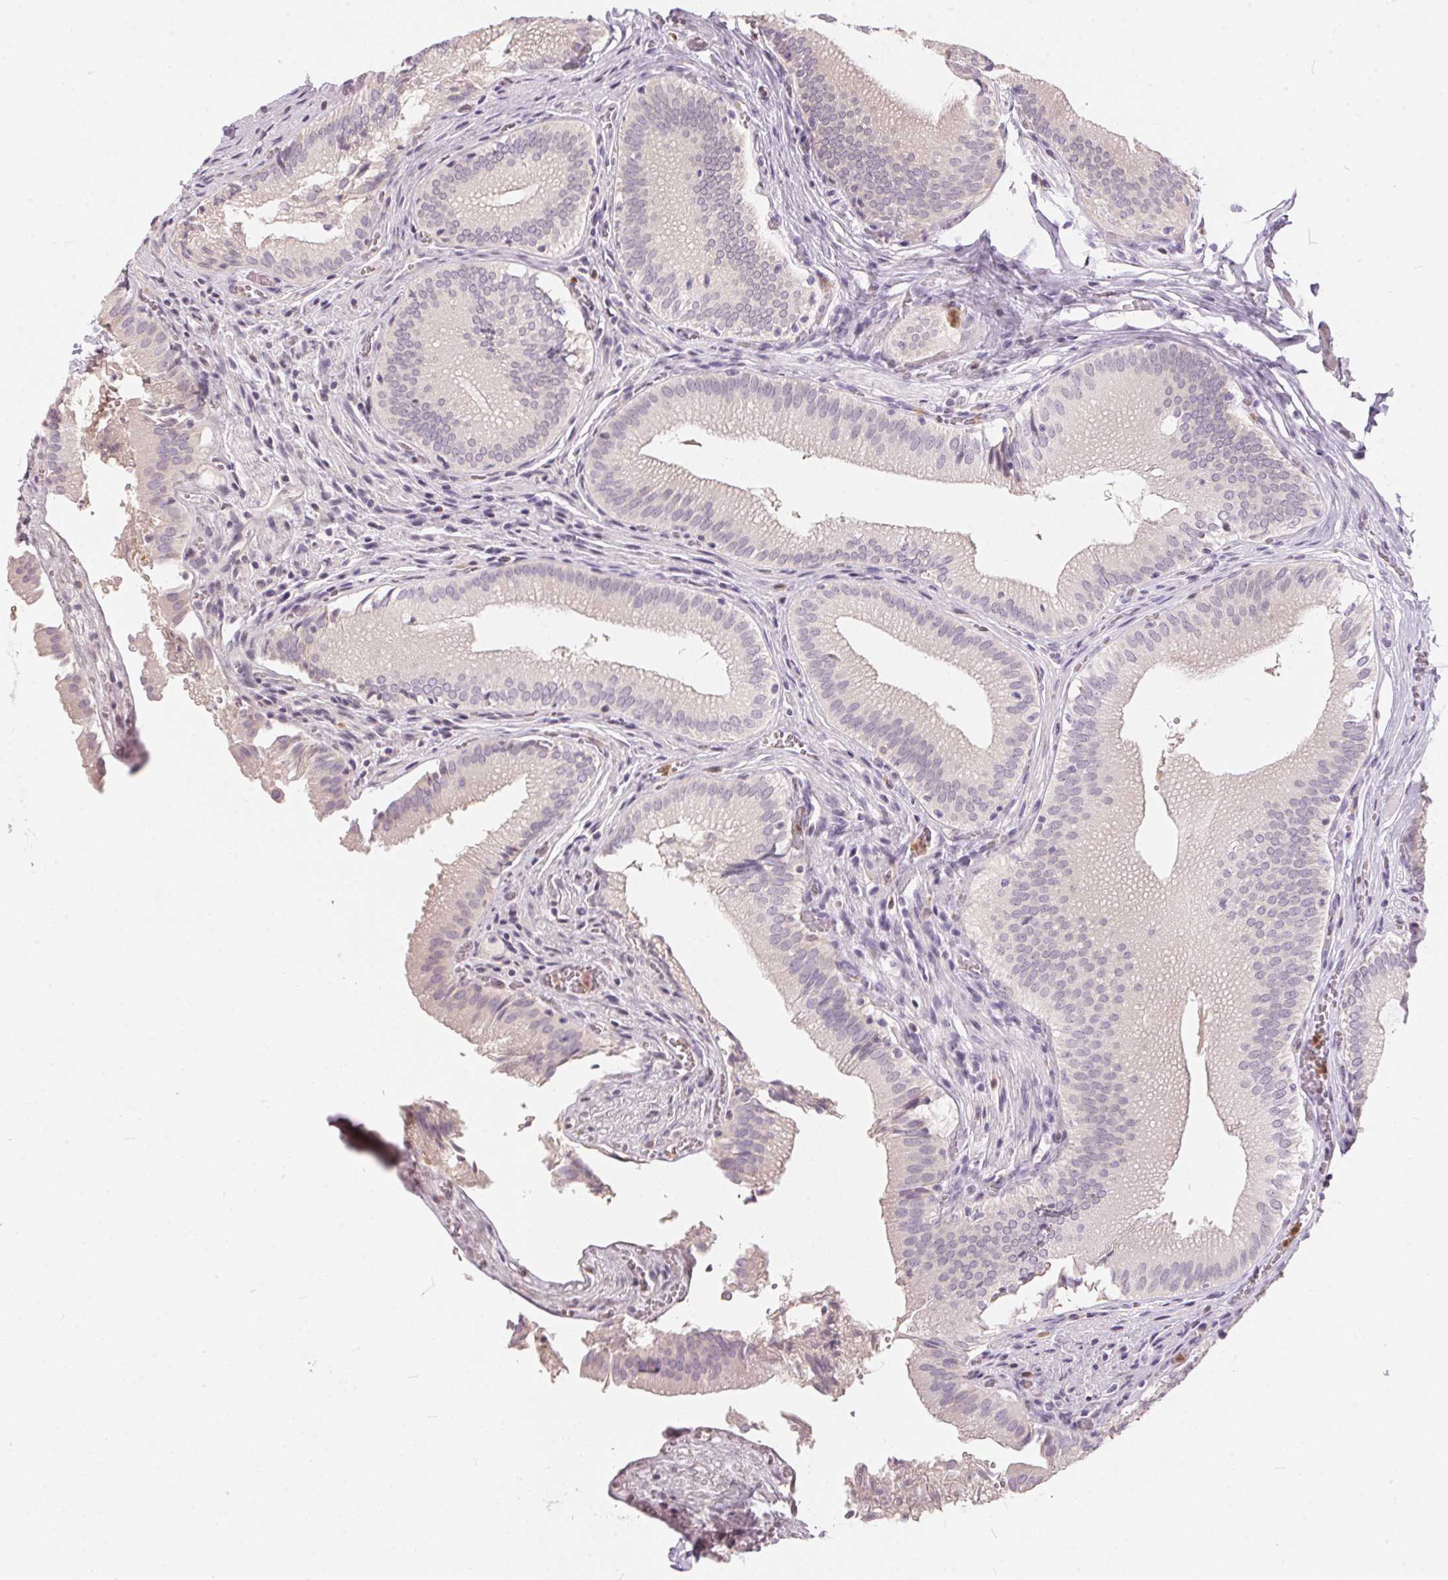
{"staining": {"intensity": "negative", "quantity": "none", "location": "none"}, "tissue": "gallbladder", "cell_type": "Glandular cells", "image_type": "normal", "snomed": [{"axis": "morphology", "description": "Normal tissue, NOS"}, {"axis": "topography", "description": "Gallbladder"}, {"axis": "topography", "description": "Peripheral nerve tissue"}], "caption": "Image shows no significant protein positivity in glandular cells of normal gallbladder. (Immunohistochemistry, brightfield microscopy, high magnification).", "gene": "SERPINB1", "patient": {"sex": "male", "age": 17}}